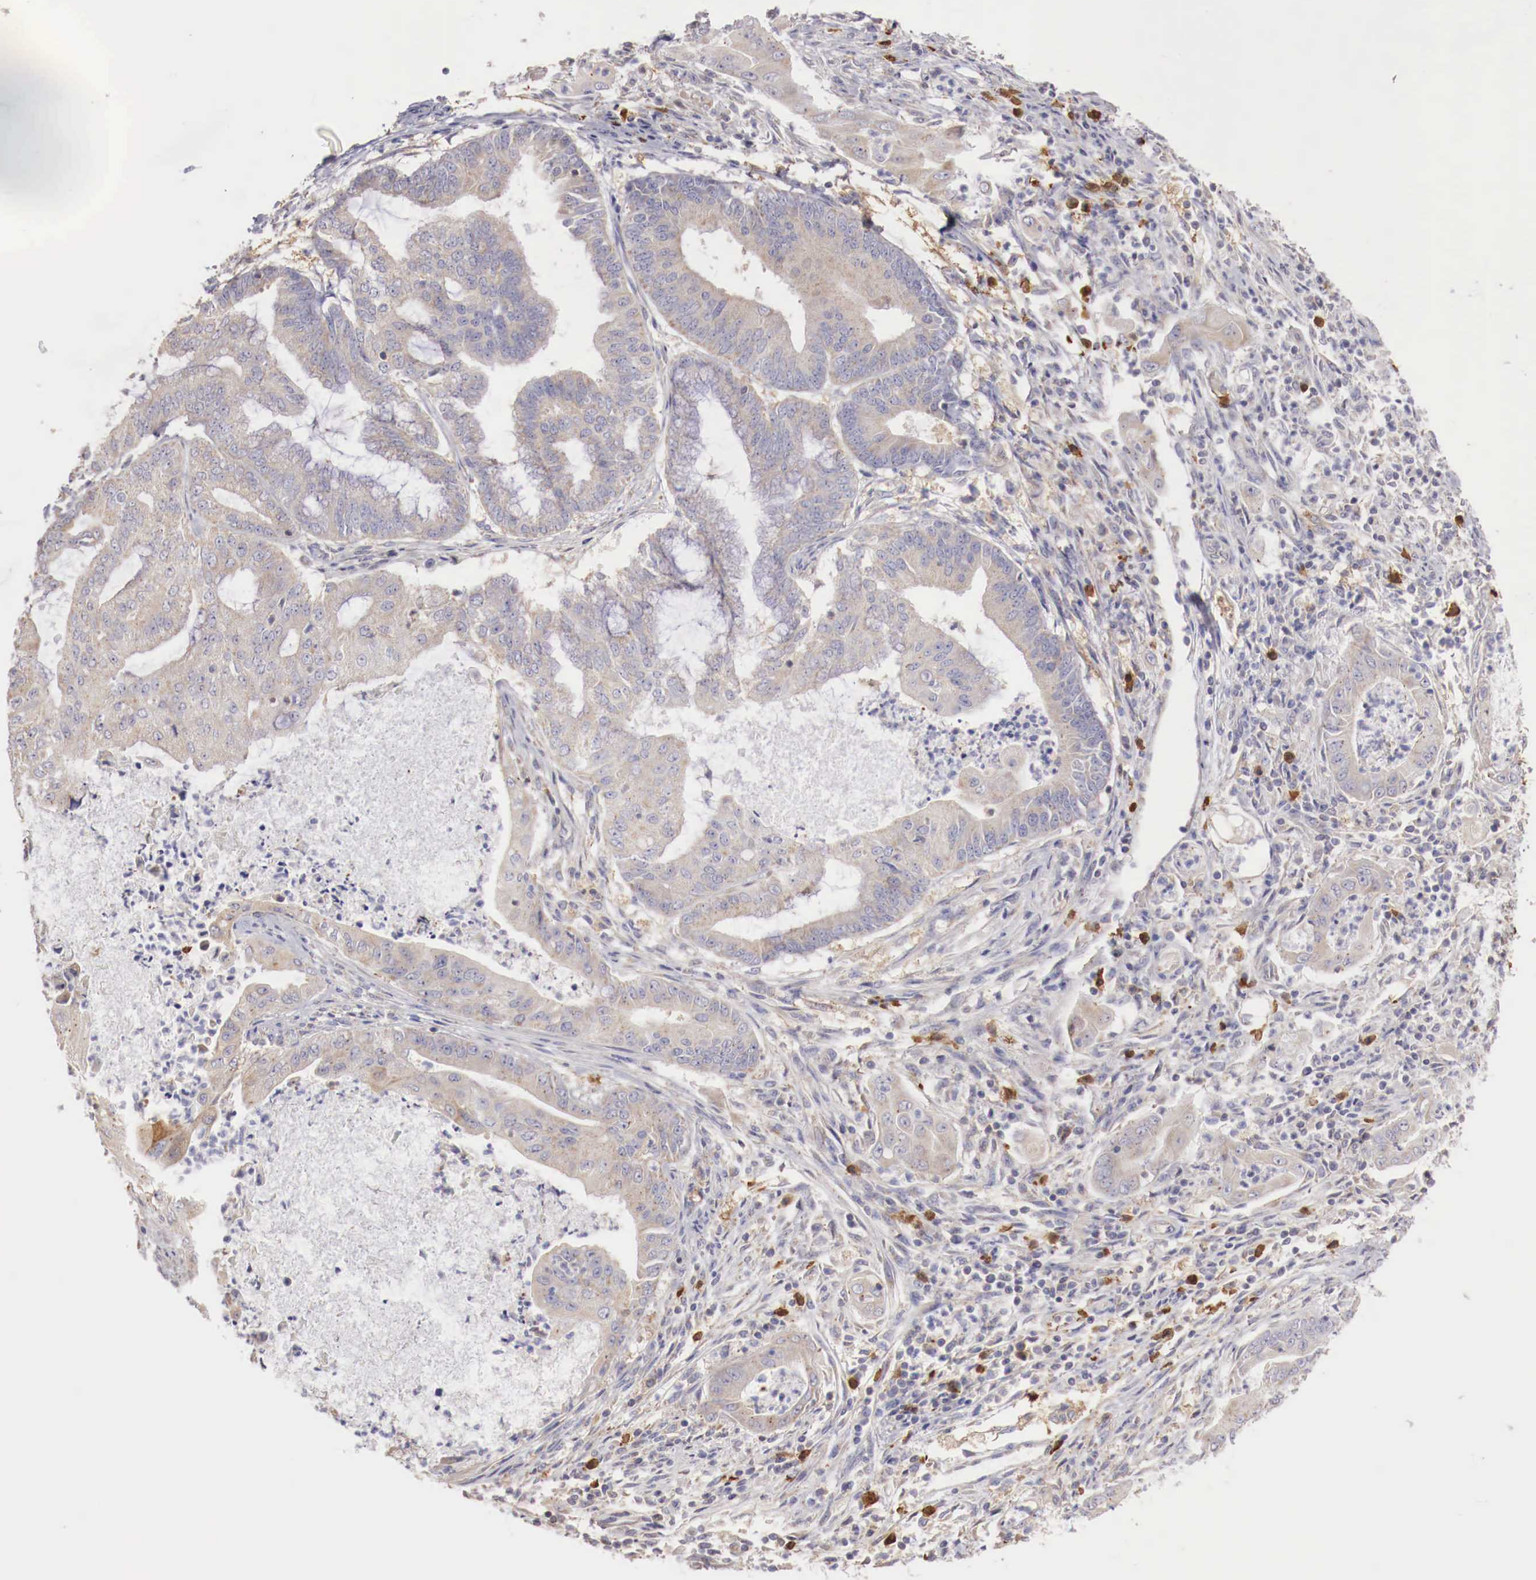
{"staining": {"intensity": "weak", "quantity": "<25%", "location": "cytoplasmic/membranous"}, "tissue": "endometrial cancer", "cell_type": "Tumor cells", "image_type": "cancer", "snomed": [{"axis": "morphology", "description": "Adenocarcinoma, NOS"}, {"axis": "topography", "description": "Endometrium"}], "caption": "Immunohistochemical staining of human adenocarcinoma (endometrial) exhibits no significant positivity in tumor cells. The staining was performed using DAB to visualize the protein expression in brown, while the nuclei were stained in blue with hematoxylin (Magnification: 20x).", "gene": "PITPNA", "patient": {"sex": "female", "age": 63}}